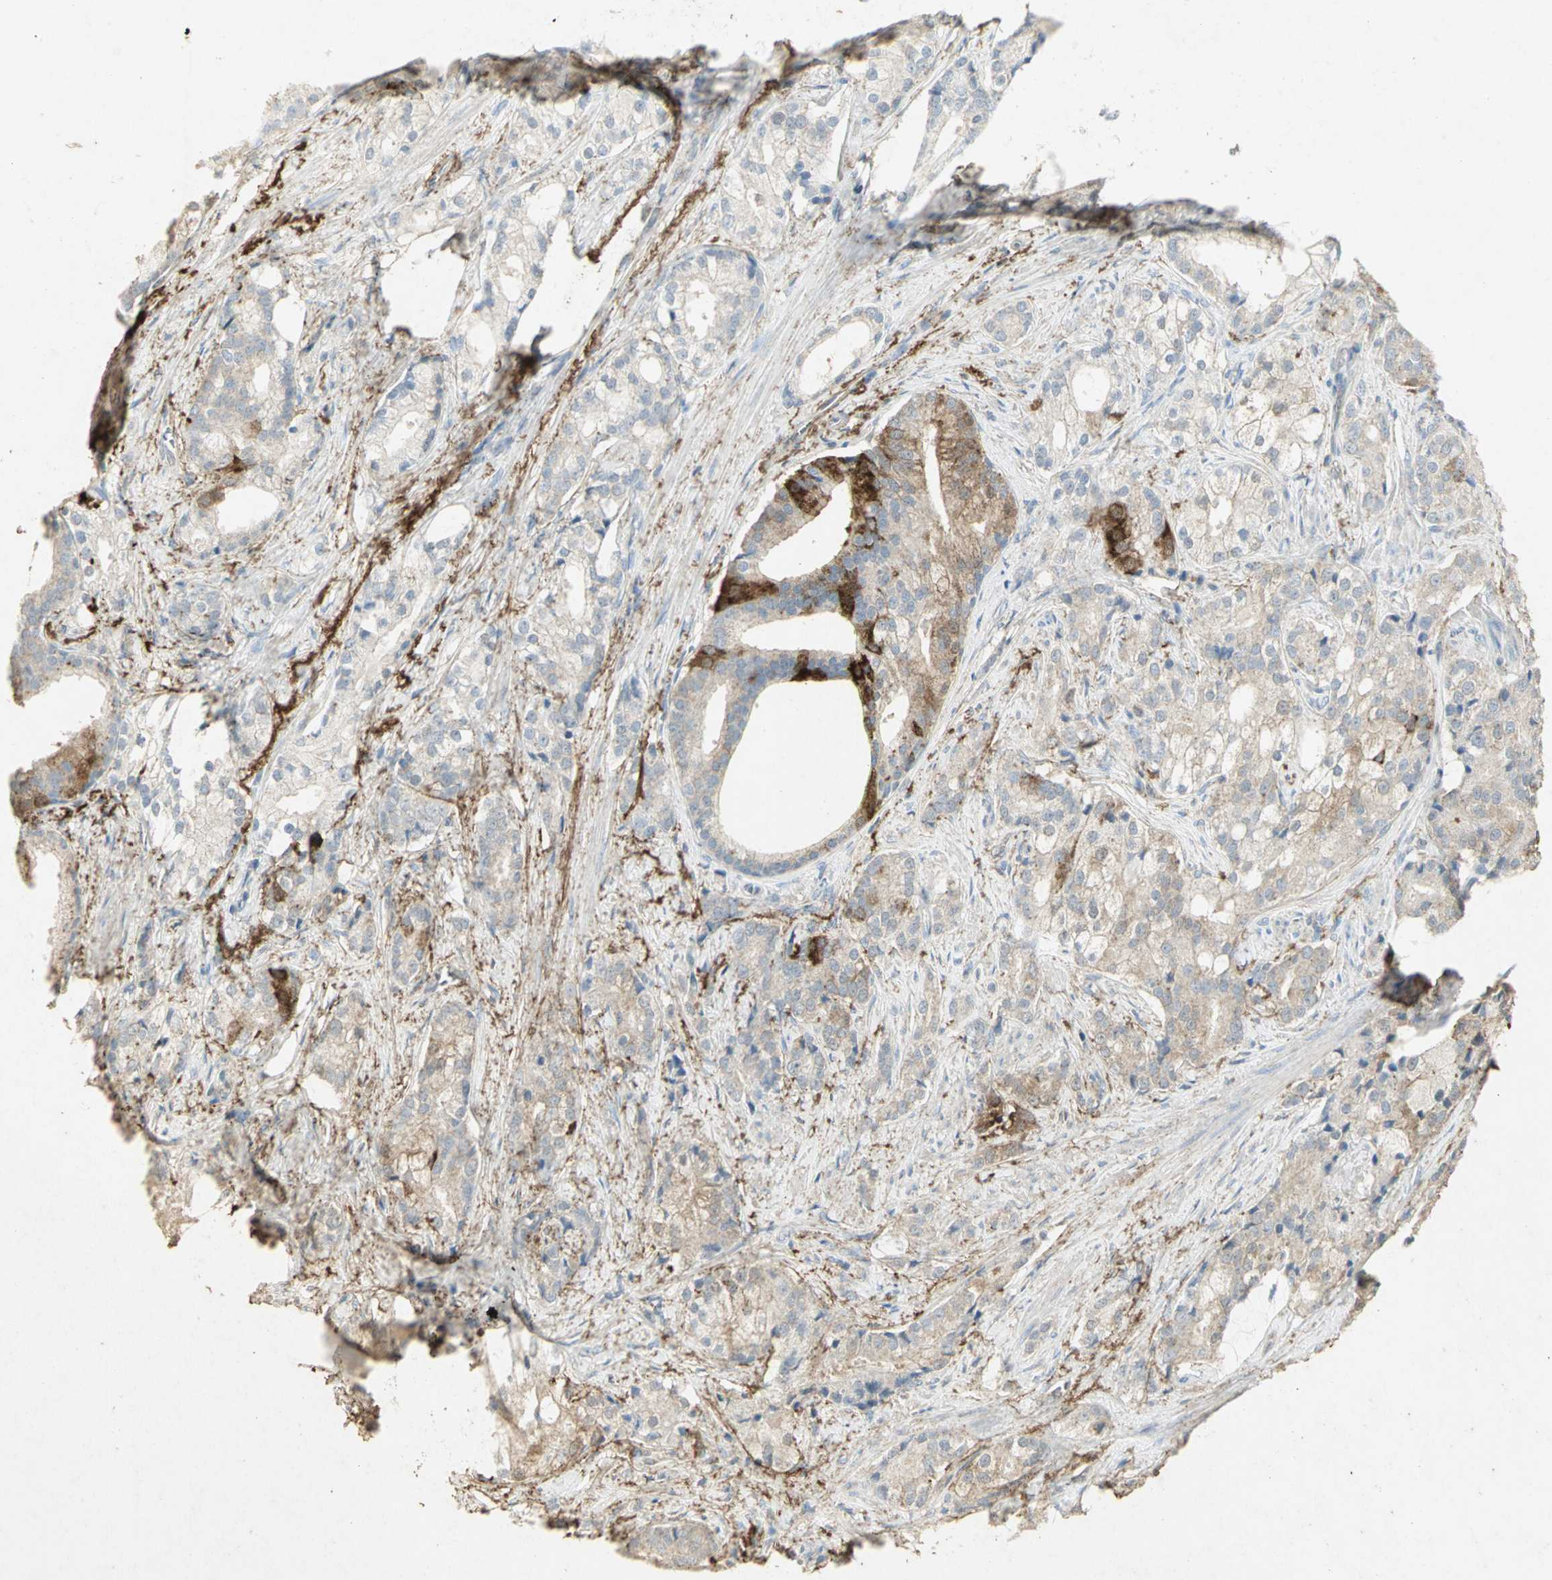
{"staining": {"intensity": "moderate", "quantity": "<25%", "location": "cytoplasmic/membranous"}, "tissue": "prostate cancer", "cell_type": "Tumor cells", "image_type": "cancer", "snomed": [{"axis": "morphology", "description": "Adenocarcinoma, Low grade"}, {"axis": "topography", "description": "Prostate"}], "caption": "Immunohistochemical staining of prostate cancer (adenocarcinoma (low-grade)) exhibits low levels of moderate cytoplasmic/membranous staining in about <25% of tumor cells.", "gene": "ASB9", "patient": {"sex": "male", "age": 58}}